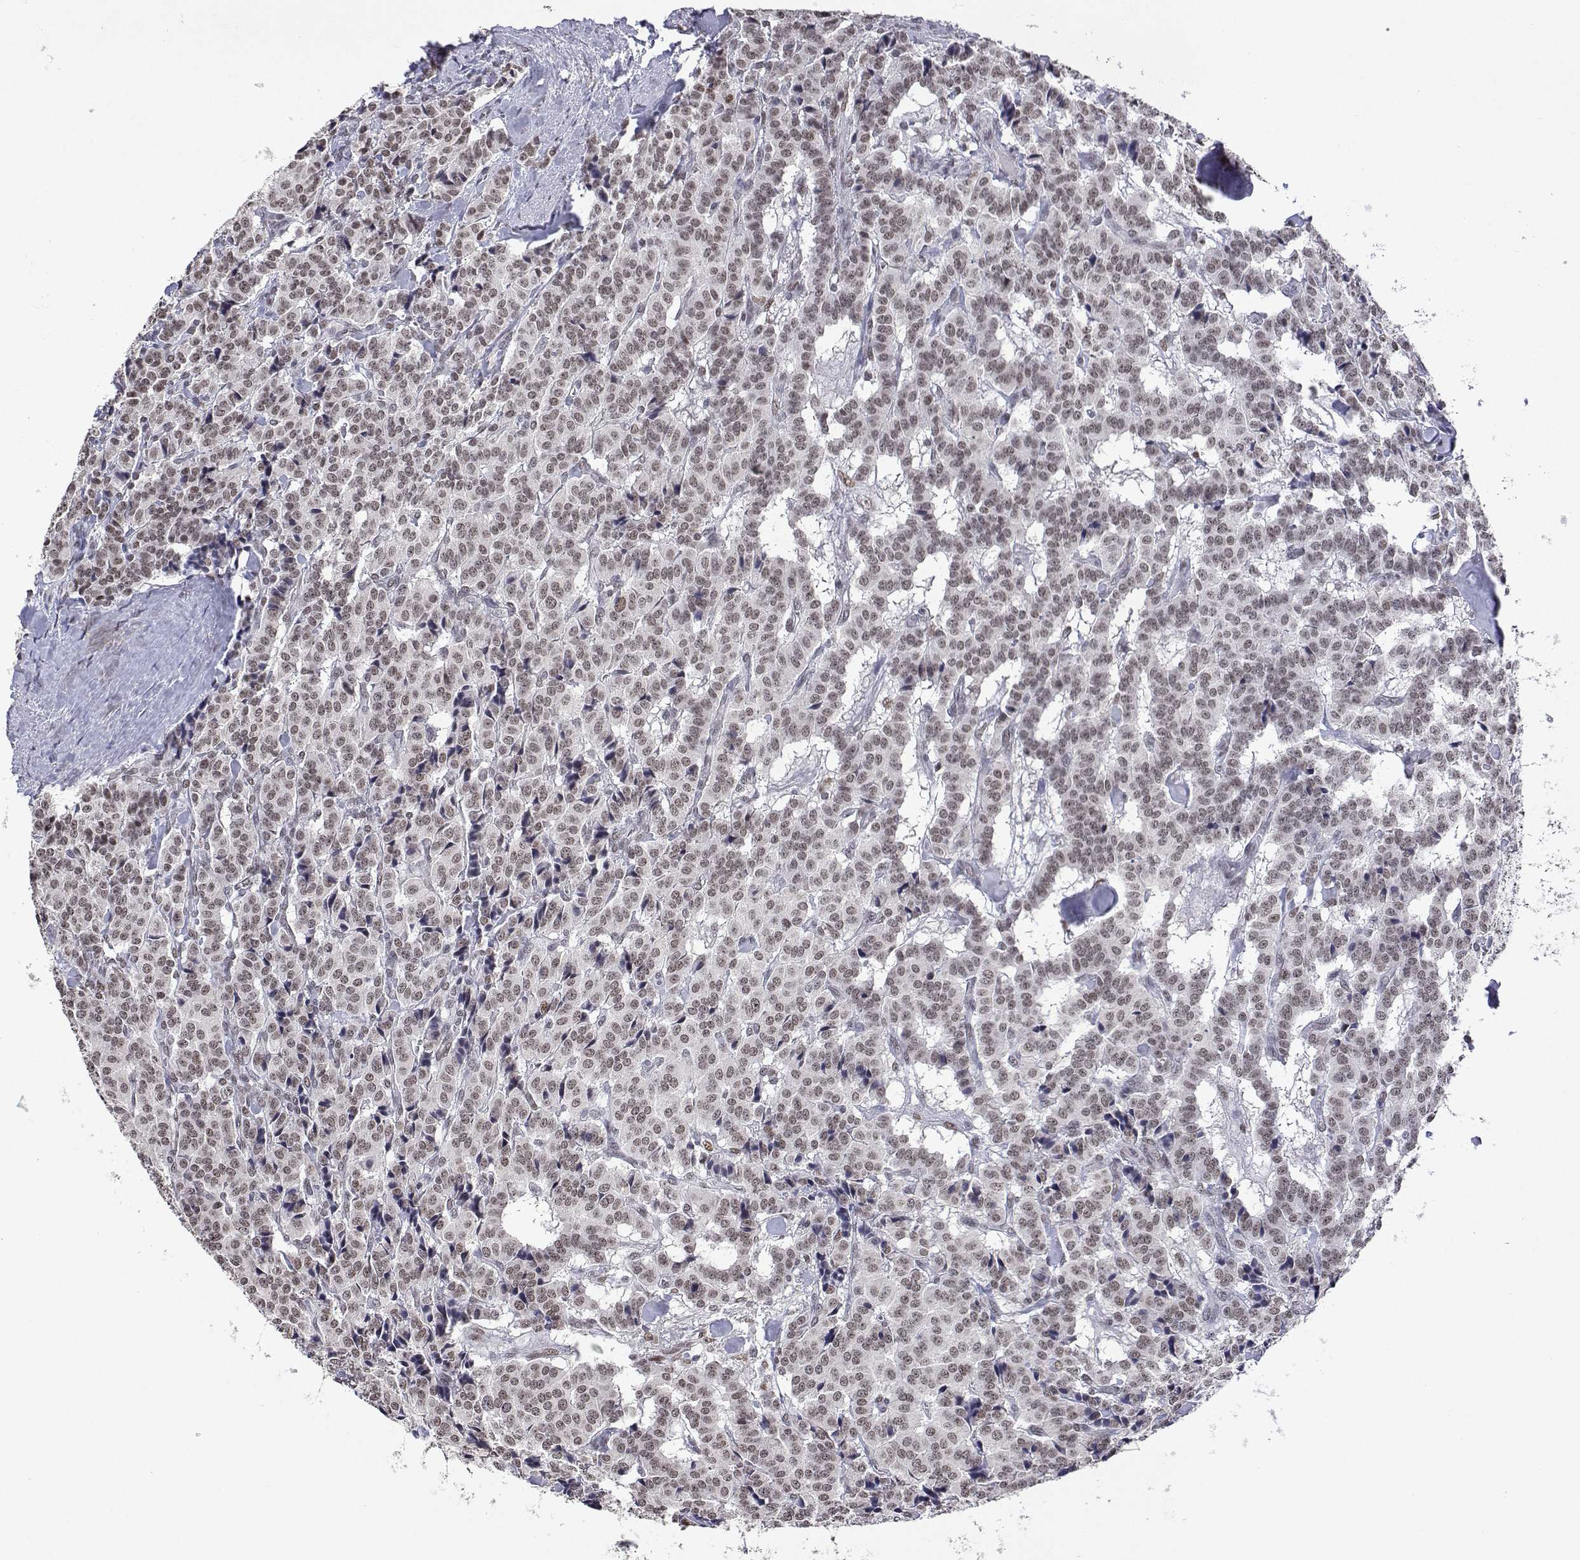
{"staining": {"intensity": "weak", "quantity": ">75%", "location": "nuclear"}, "tissue": "carcinoid", "cell_type": "Tumor cells", "image_type": "cancer", "snomed": [{"axis": "morphology", "description": "Normal tissue, NOS"}, {"axis": "morphology", "description": "Carcinoid, malignant, NOS"}, {"axis": "topography", "description": "Lung"}], "caption": "Immunohistochemistry (IHC) of human malignant carcinoid displays low levels of weak nuclear positivity in about >75% of tumor cells. The staining was performed using DAB to visualize the protein expression in brown, while the nuclei were stained in blue with hematoxylin (Magnification: 20x).", "gene": "XPC", "patient": {"sex": "female", "age": 46}}